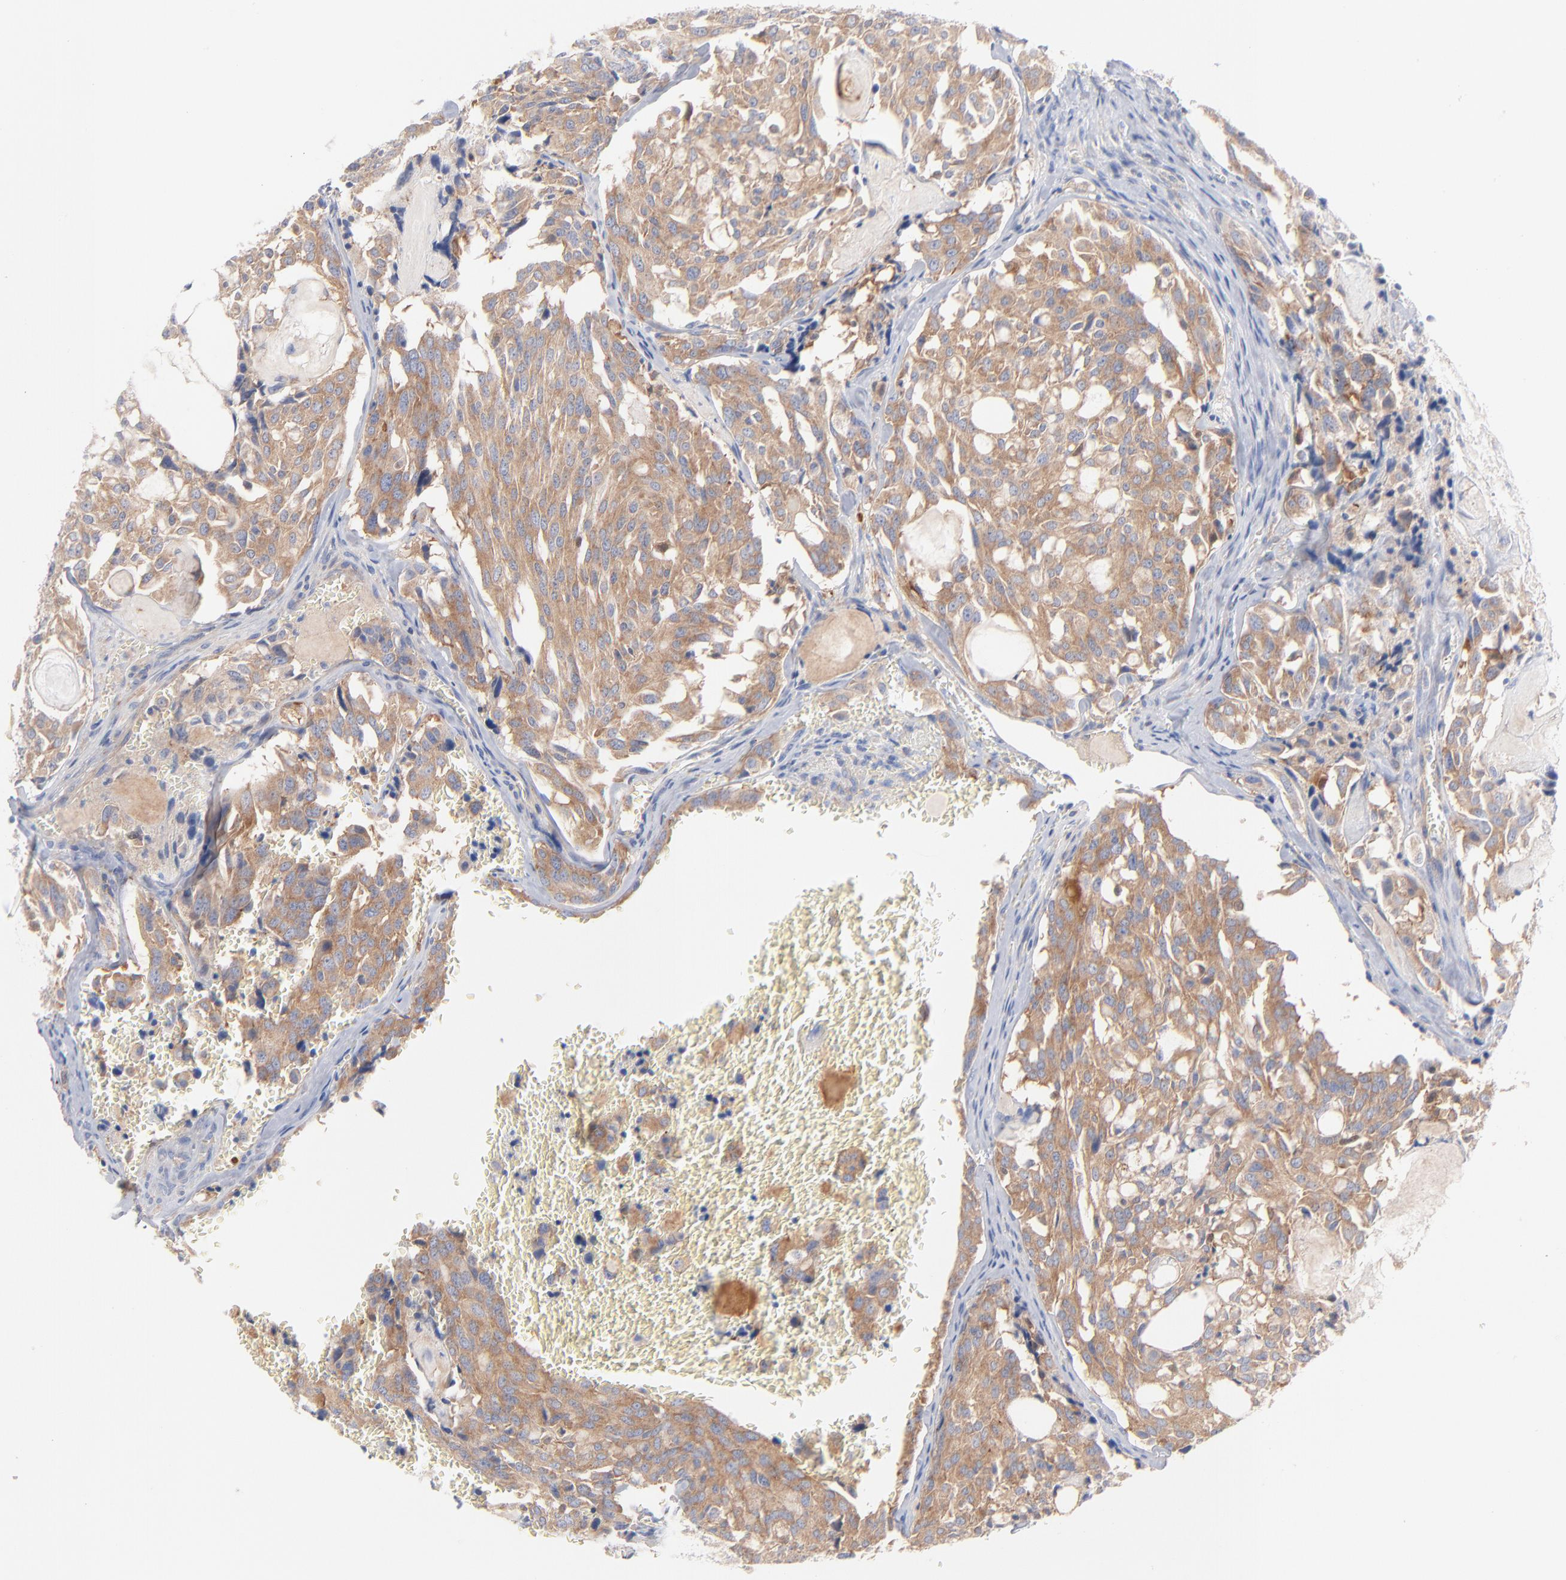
{"staining": {"intensity": "moderate", "quantity": ">75%", "location": "cytoplasmic/membranous"}, "tissue": "thyroid cancer", "cell_type": "Tumor cells", "image_type": "cancer", "snomed": [{"axis": "morphology", "description": "Carcinoma, NOS"}, {"axis": "morphology", "description": "Carcinoid, malignant, NOS"}, {"axis": "topography", "description": "Thyroid gland"}], "caption": "Protein expression analysis of thyroid cancer reveals moderate cytoplasmic/membranous staining in about >75% of tumor cells.", "gene": "SEPTIN6", "patient": {"sex": "male", "age": 33}}